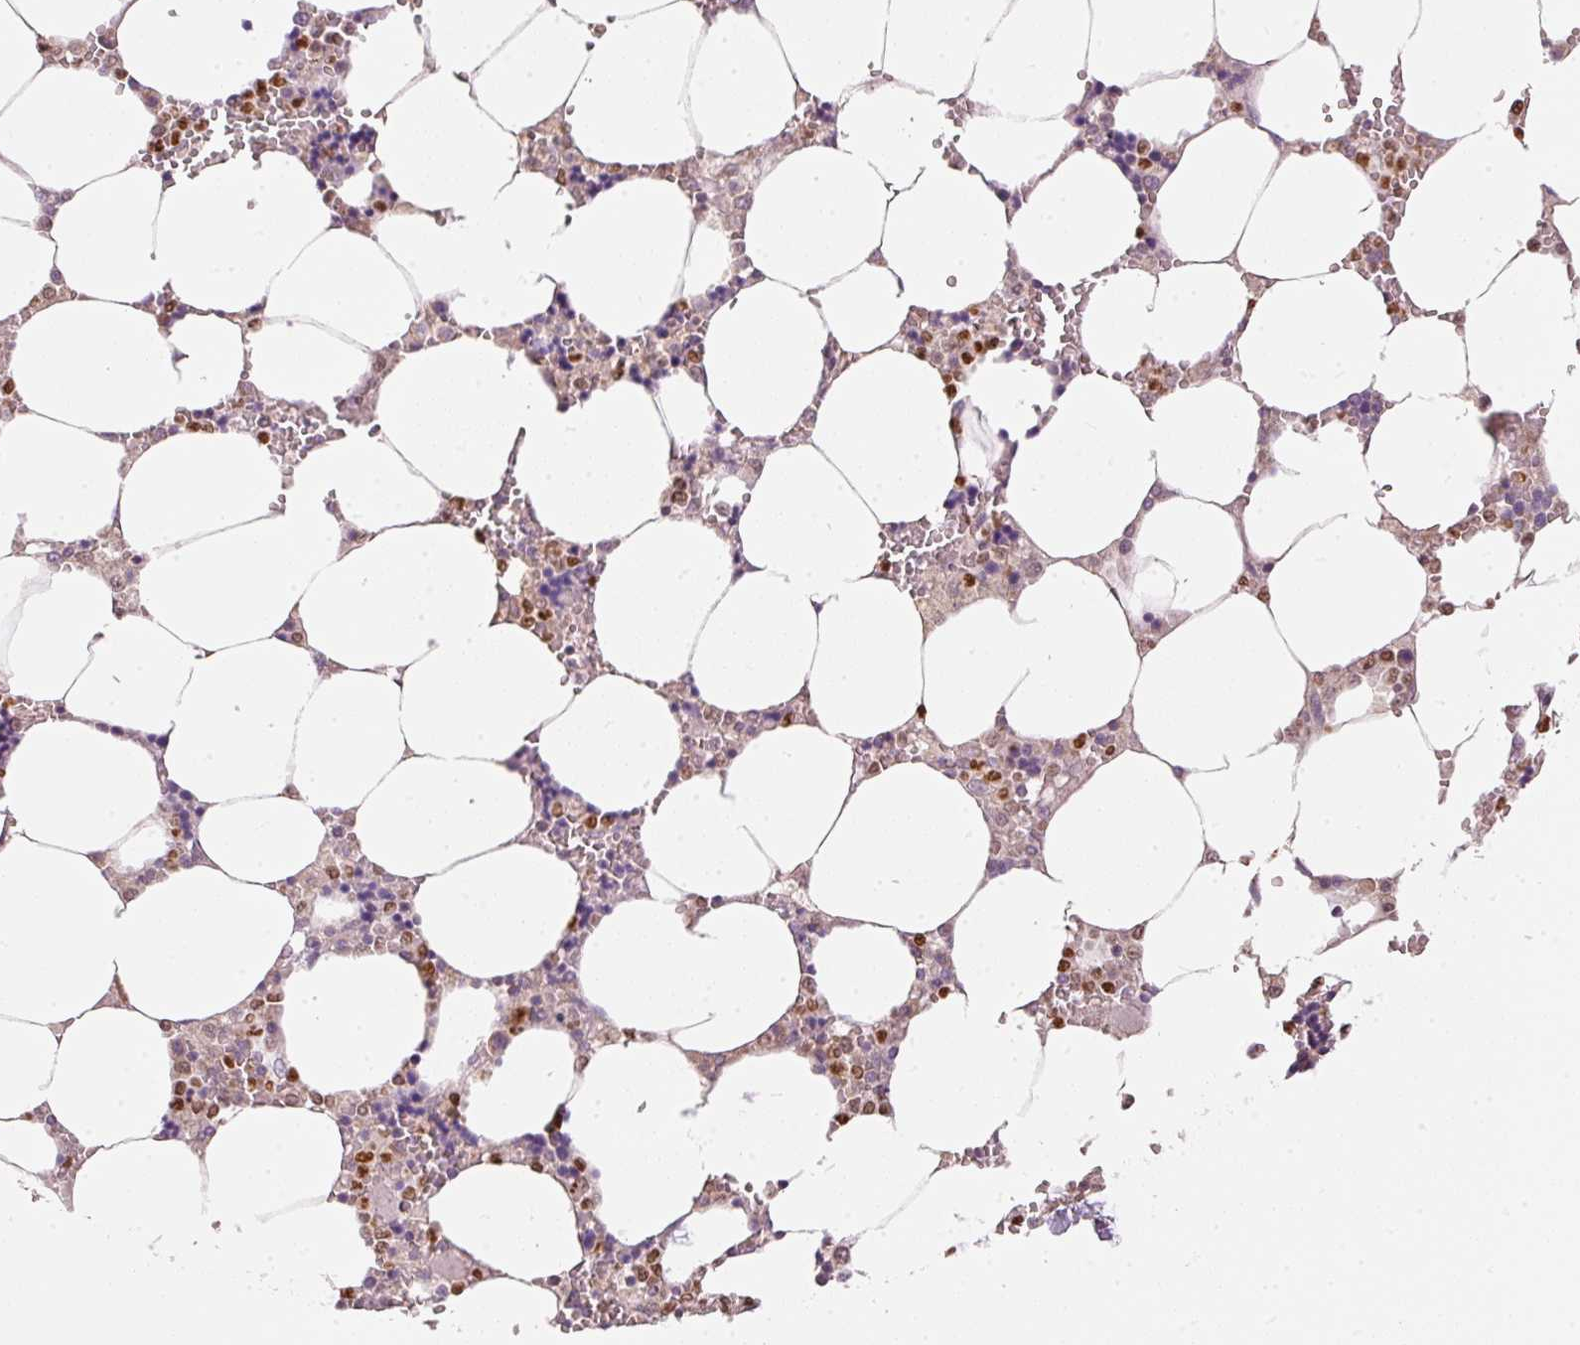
{"staining": {"intensity": "moderate", "quantity": "25%-75%", "location": "cytoplasmic/membranous,nuclear"}, "tissue": "bone marrow", "cell_type": "Hematopoietic cells", "image_type": "normal", "snomed": [{"axis": "morphology", "description": "Normal tissue, NOS"}, {"axis": "topography", "description": "Bone marrow"}], "caption": "Protein expression analysis of unremarkable bone marrow reveals moderate cytoplasmic/membranous,nuclear positivity in approximately 25%-75% of hematopoietic cells.", "gene": "MTHFD1L", "patient": {"sex": "male", "age": 64}}